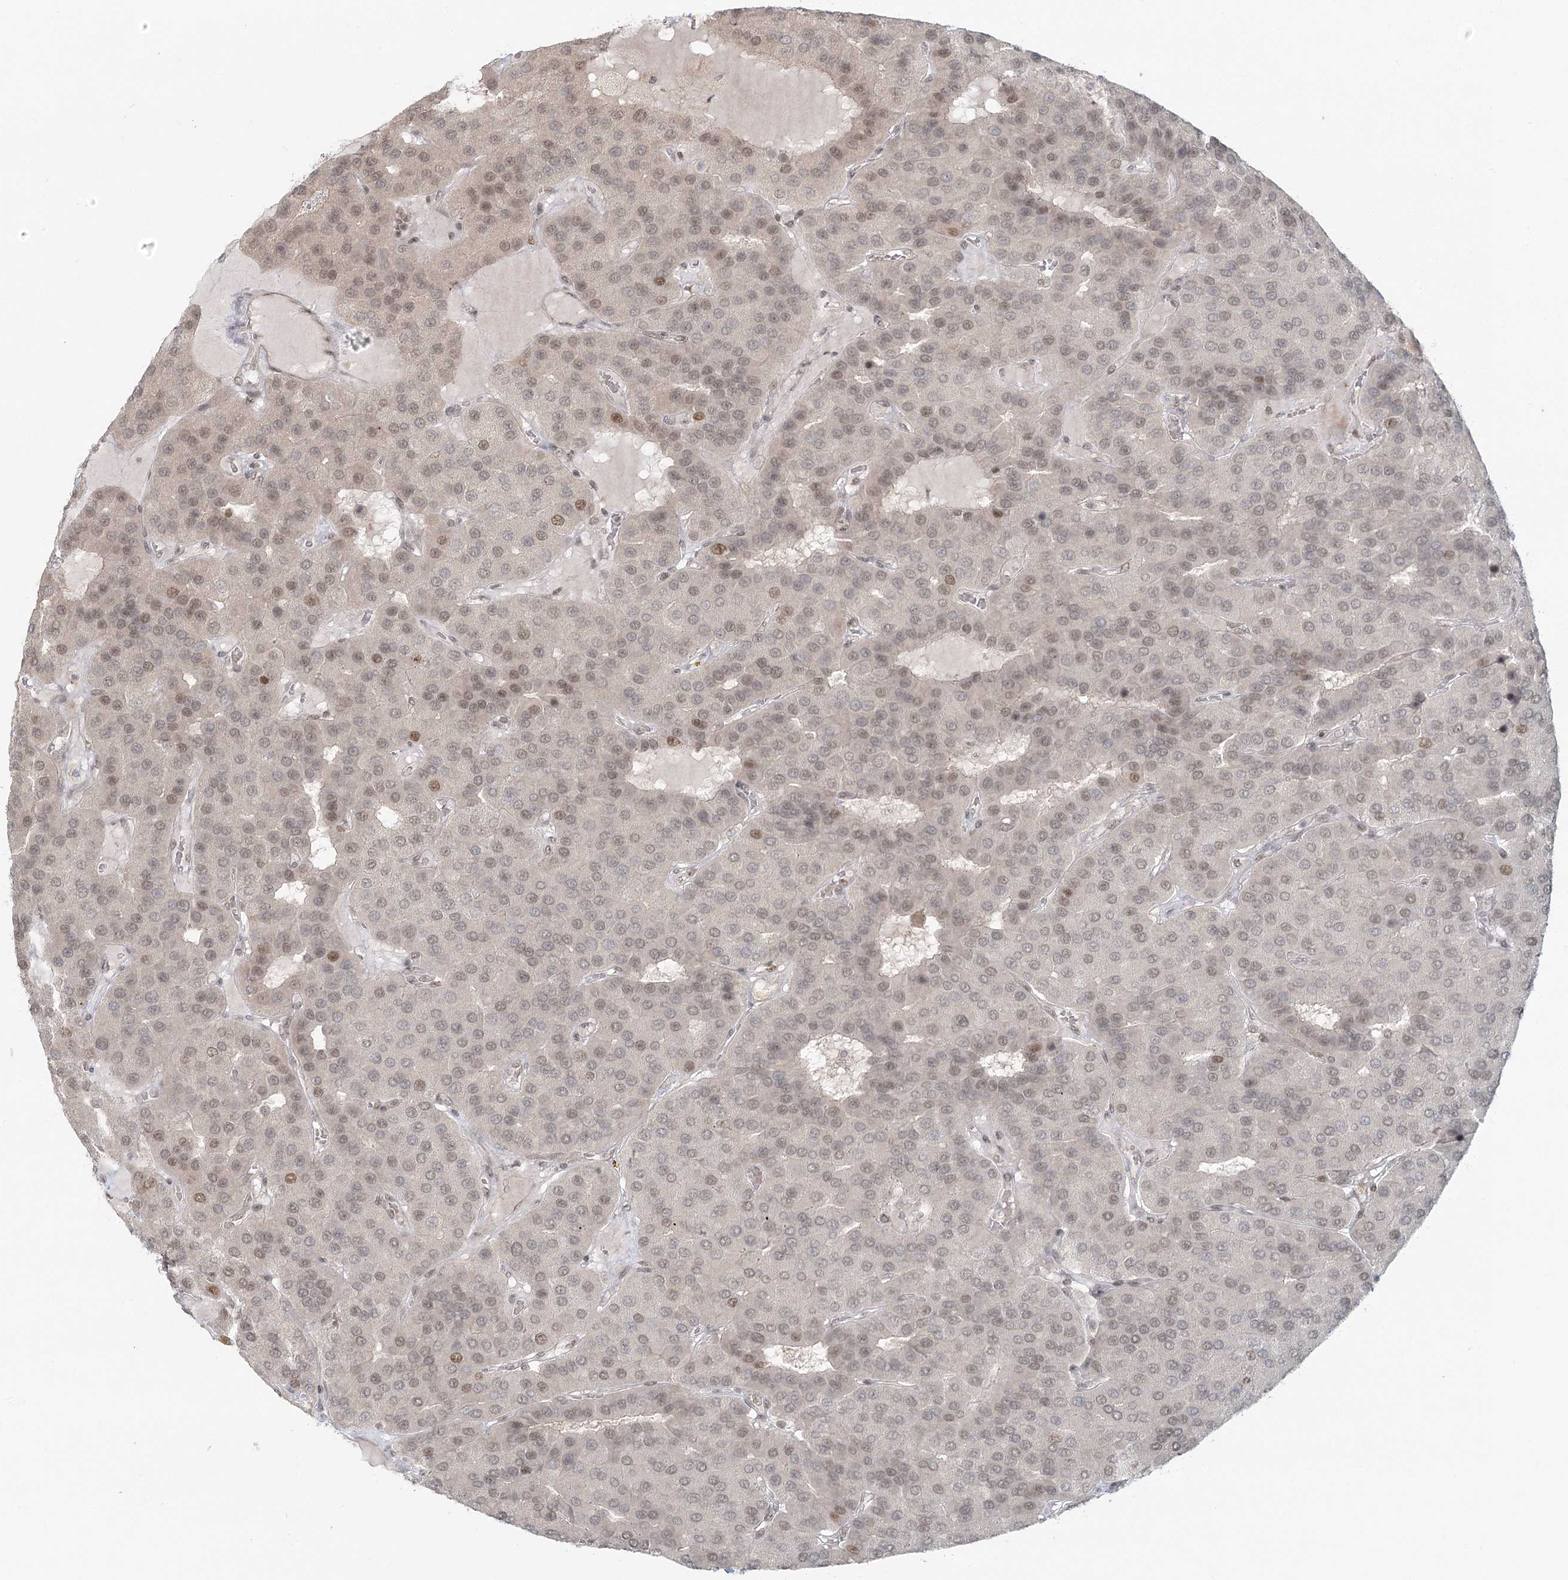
{"staining": {"intensity": "moderate", "quantity": "25%-75%", "location": "nuclear"}, "tissue": "parathyroid gland", "cell_type": "Glandular cells", "image_type": "normal", "snomed": [{"axis": "morphology", "description": "Normal tissue, NOS"}, {"axis": "morphology", "description": "Adenoma, NOS"}, {"axis": "topography", "description": "Parathyroid gland"}], "caption": "Parathyroid gland was stained to show a protein in brown. There is medium levels of moderate nuclear positivity in approximately 25%-75% of glandular cells. (brown staining indicates protein expression, while blue staining denotes nuclei).", "gene": "R3HCC1L", "patient": {"sex": "female", "age": 86}}